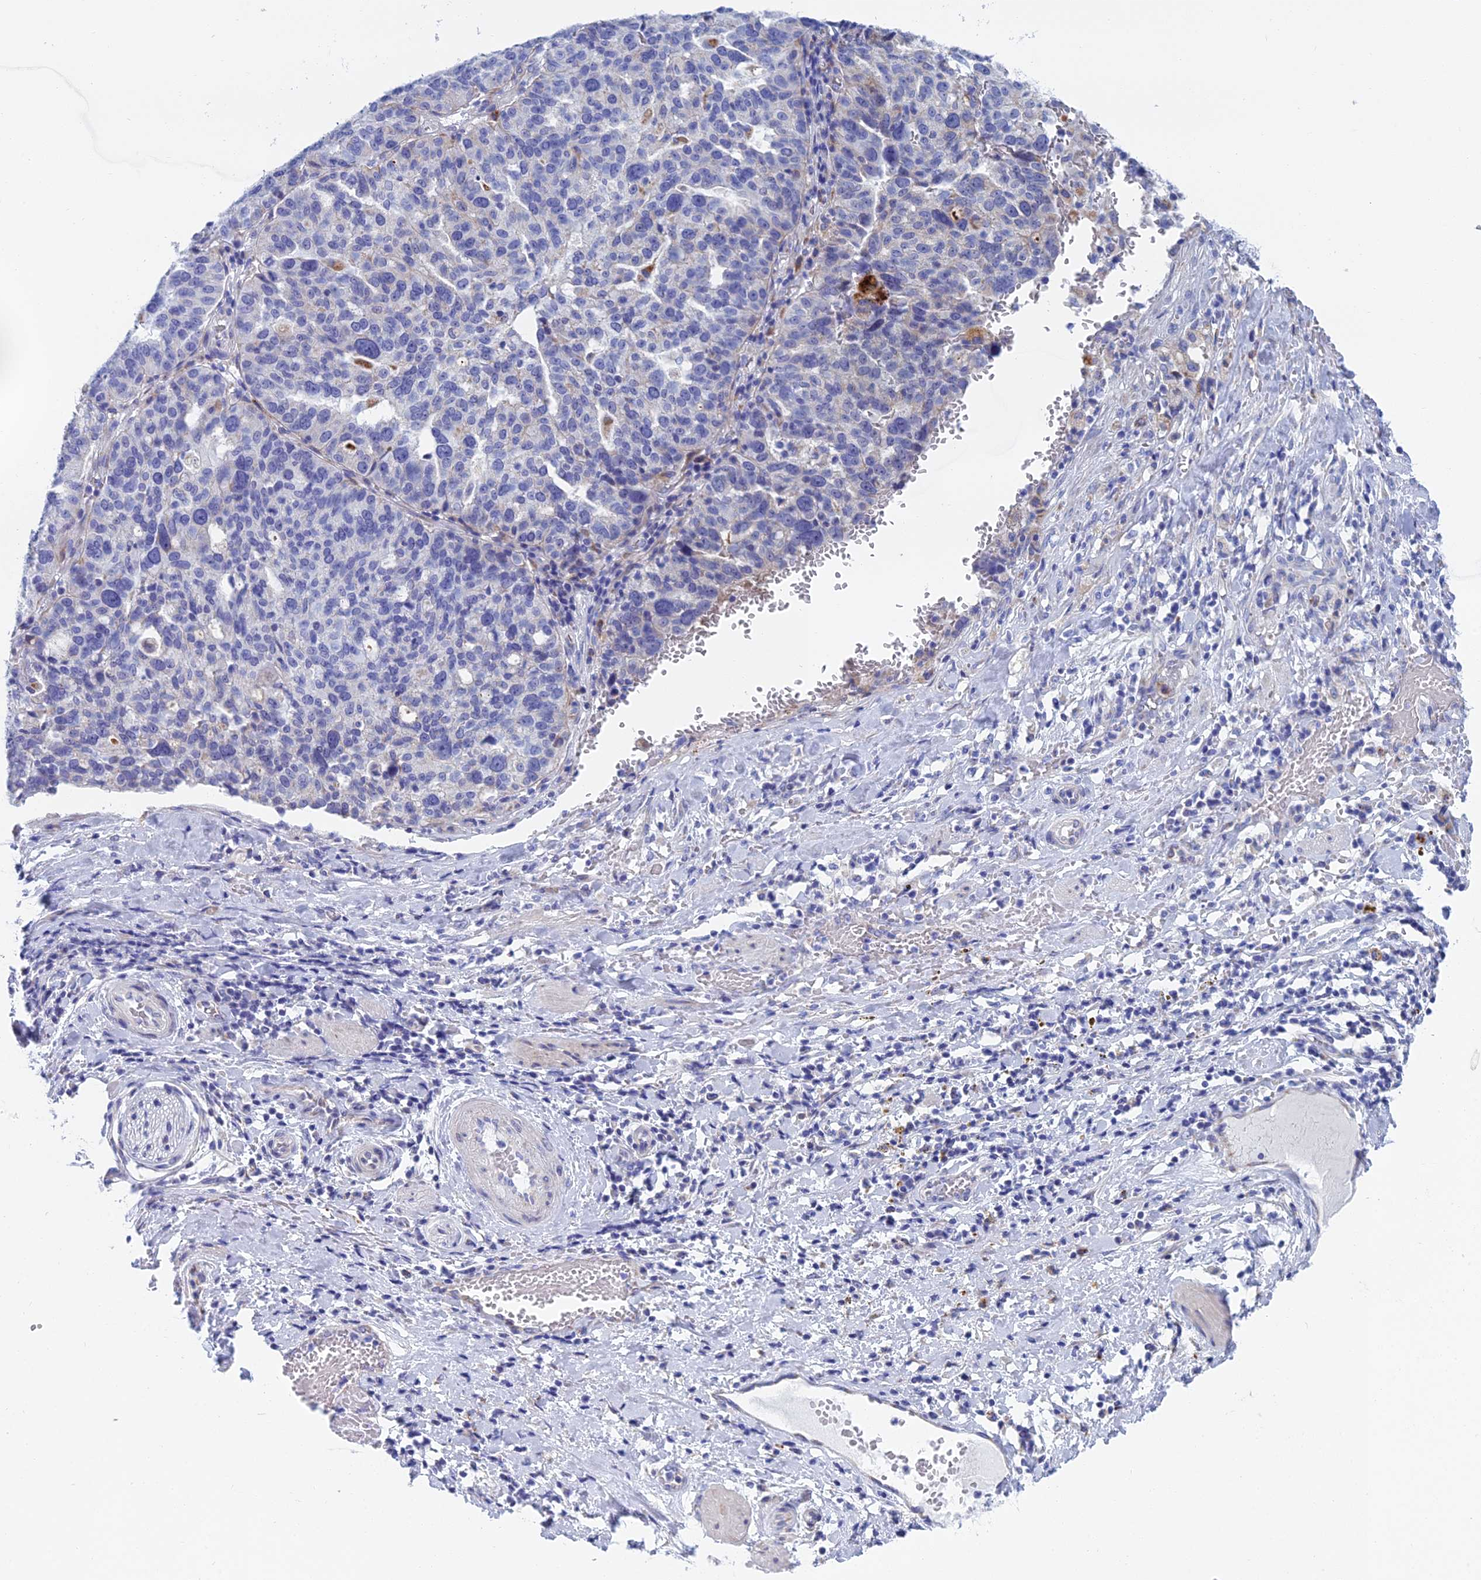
{"staining": {"intensity": "negative", "quantity": "none", "location": "none"}, "tissue": "ovarian cancer", "cell_type": "Tumor cells", "image_type": "cancer", "snomed": [{"axis": "morphology", "description": "Cystadenocarcinoma, serous, NOS"}, {"axis": "topography", "description": "Ovary"}], "caption": "Tumor cells show no significant staining in ovarian cancer (serous cystadenocarcinoma).", "gene": "CFAP210", "patient": {"sex": "female", "age": 59}}